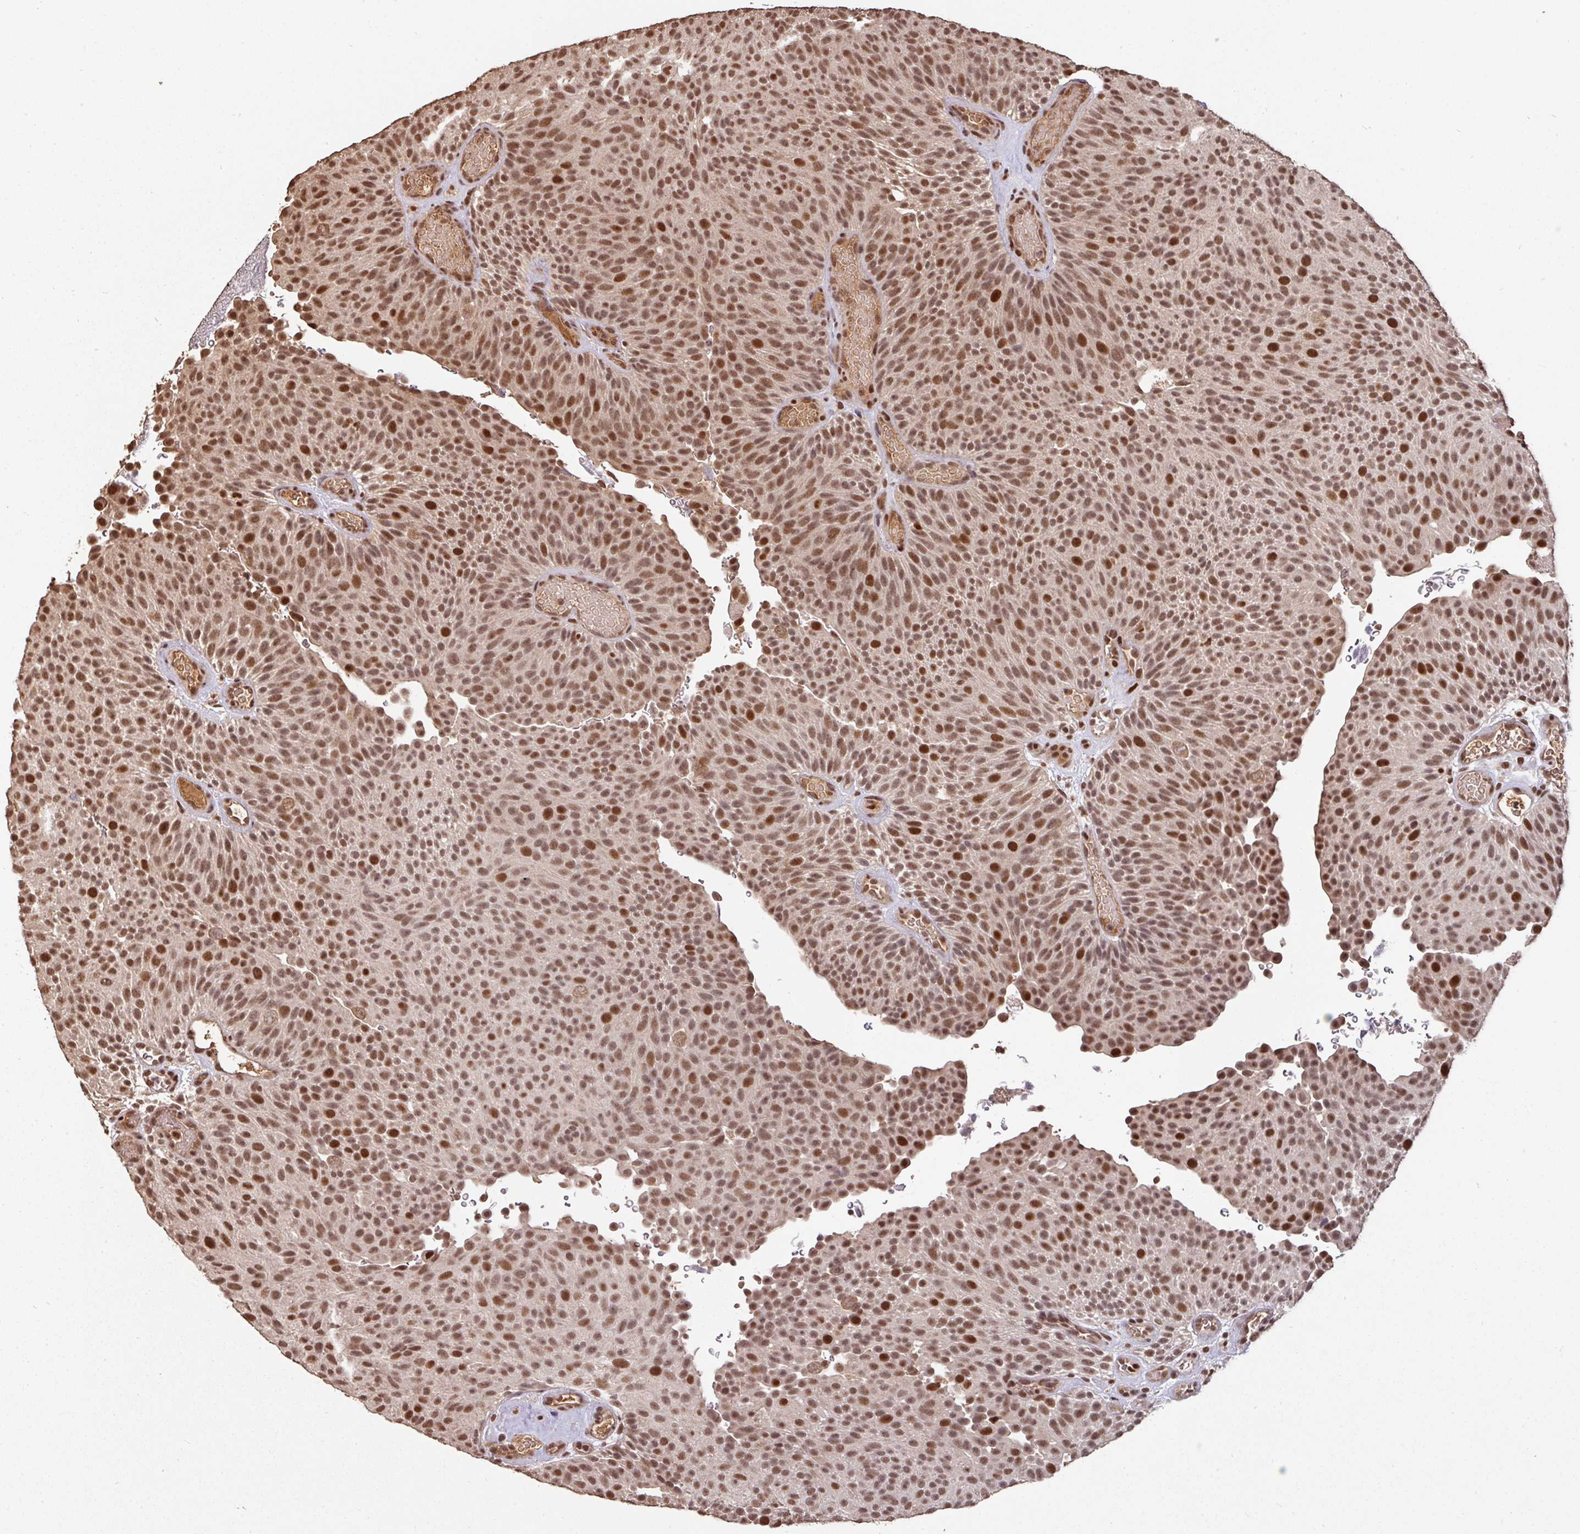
{"staining": {"intensity": "strong", "quantity": ">75%", "location": "nuclear"}, "tissue": "urothelial cancer", "cell_type": "Tumor cells", "image_type": "cancer", "snomed": [{"axis": "morphology", "description": "Urothelial carcinoma, Low grade"}, {"axis": "topography", "description": "Urinary bladder"}], "caption": "This is an image of immunohistochemistry (IHC) staining of low-grade urothelial carcinoma, which shows strong staining in the nuclear of tumor cells.", "gene": "POLD1", "patient": {"sex": "male", "age": 78}}